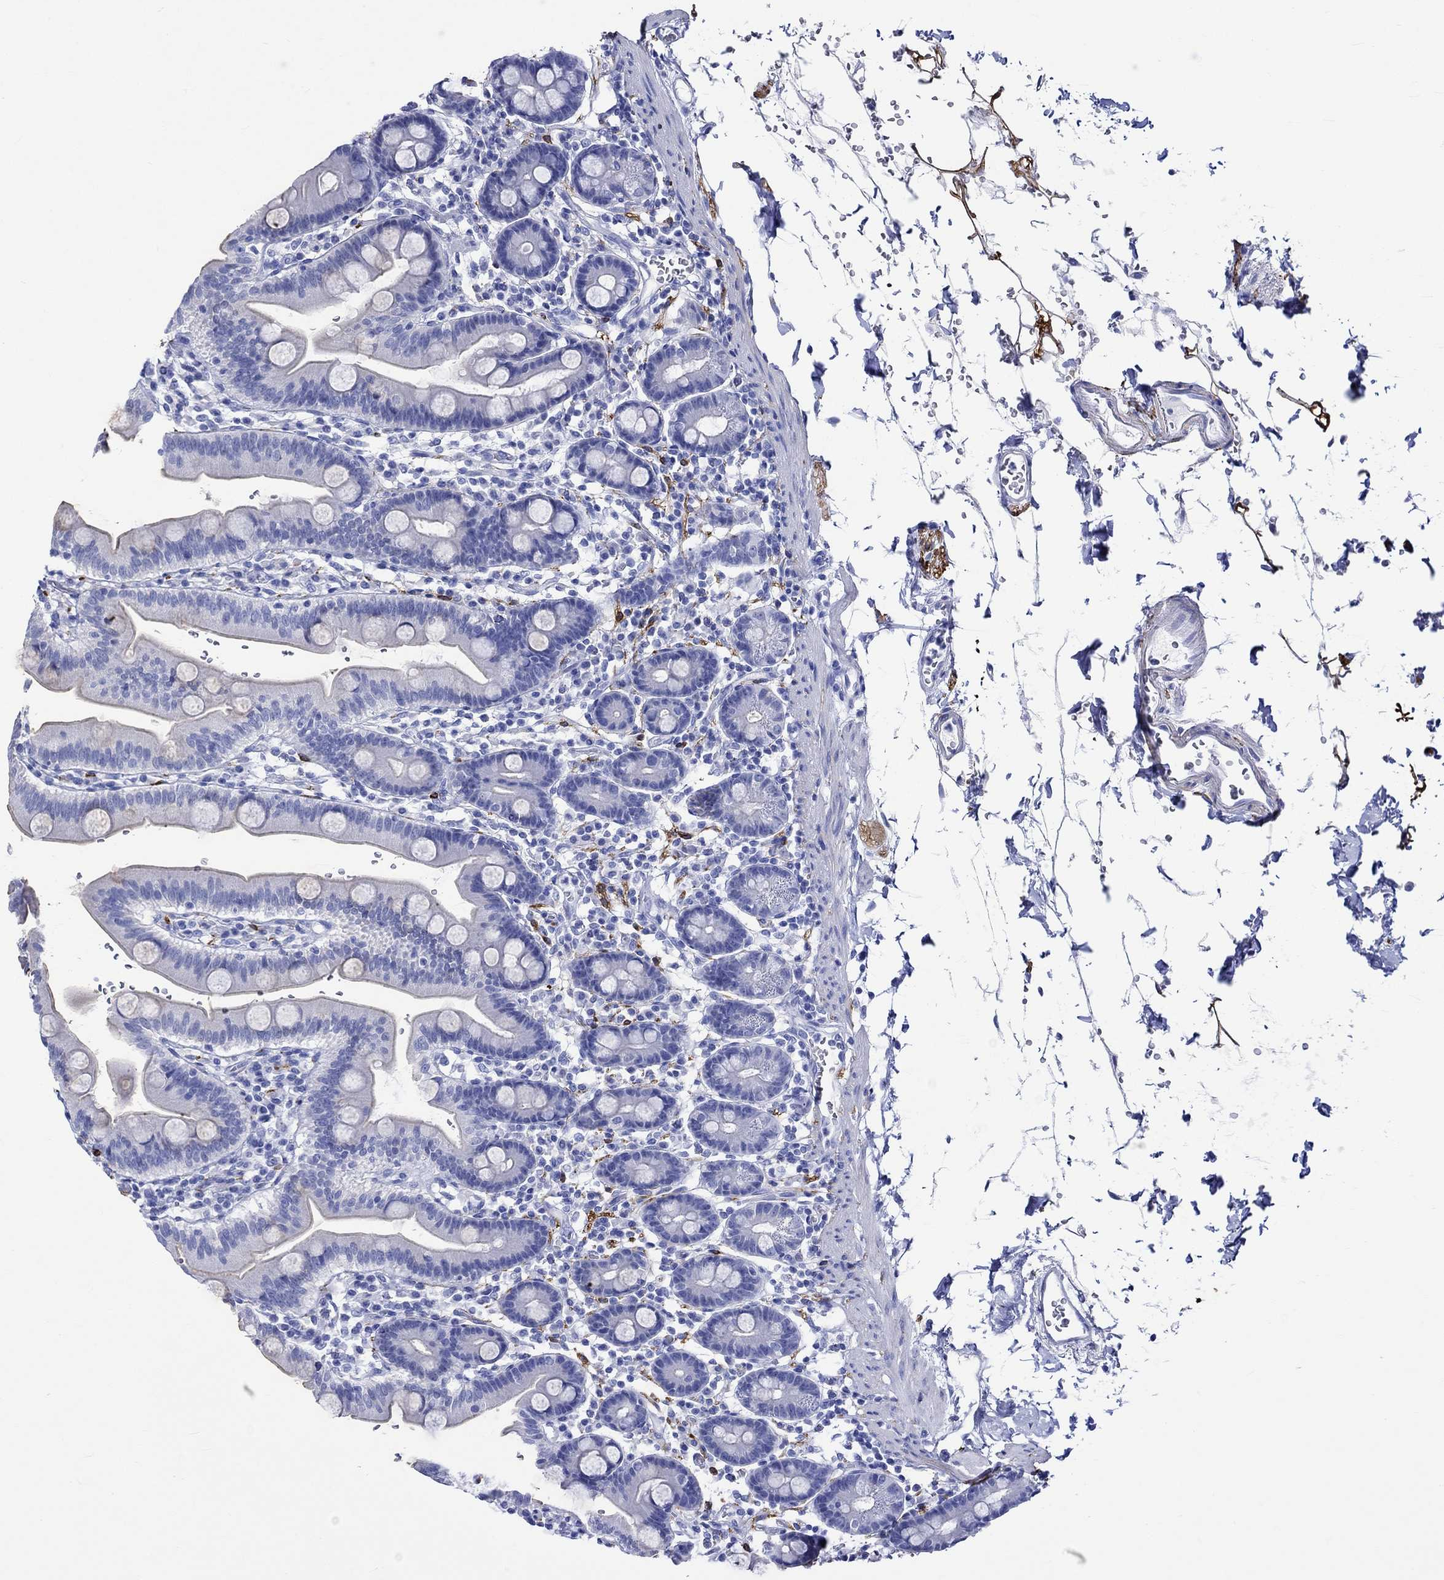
{"staining": {"intensity": "negative", "quantity": "none", "location": "none"}, "tissue": "duodenum", "cell_type": "Glandular cells", "image_type": "normal", "snomed": [{"axis": "morphology", "description": "Normal tissue, NOS"}, {"axis": "topography", "description": "Duodenum"}], "caption": "High power microscopy histopathology image of an immunohistochemistry histopathology image of unremarkable duodenum, revealing no significant staining in glandular cells. Nuclei are stained in blue.", "gene": "CRYAB", "patient": {"sex": "male", "age": 59}}